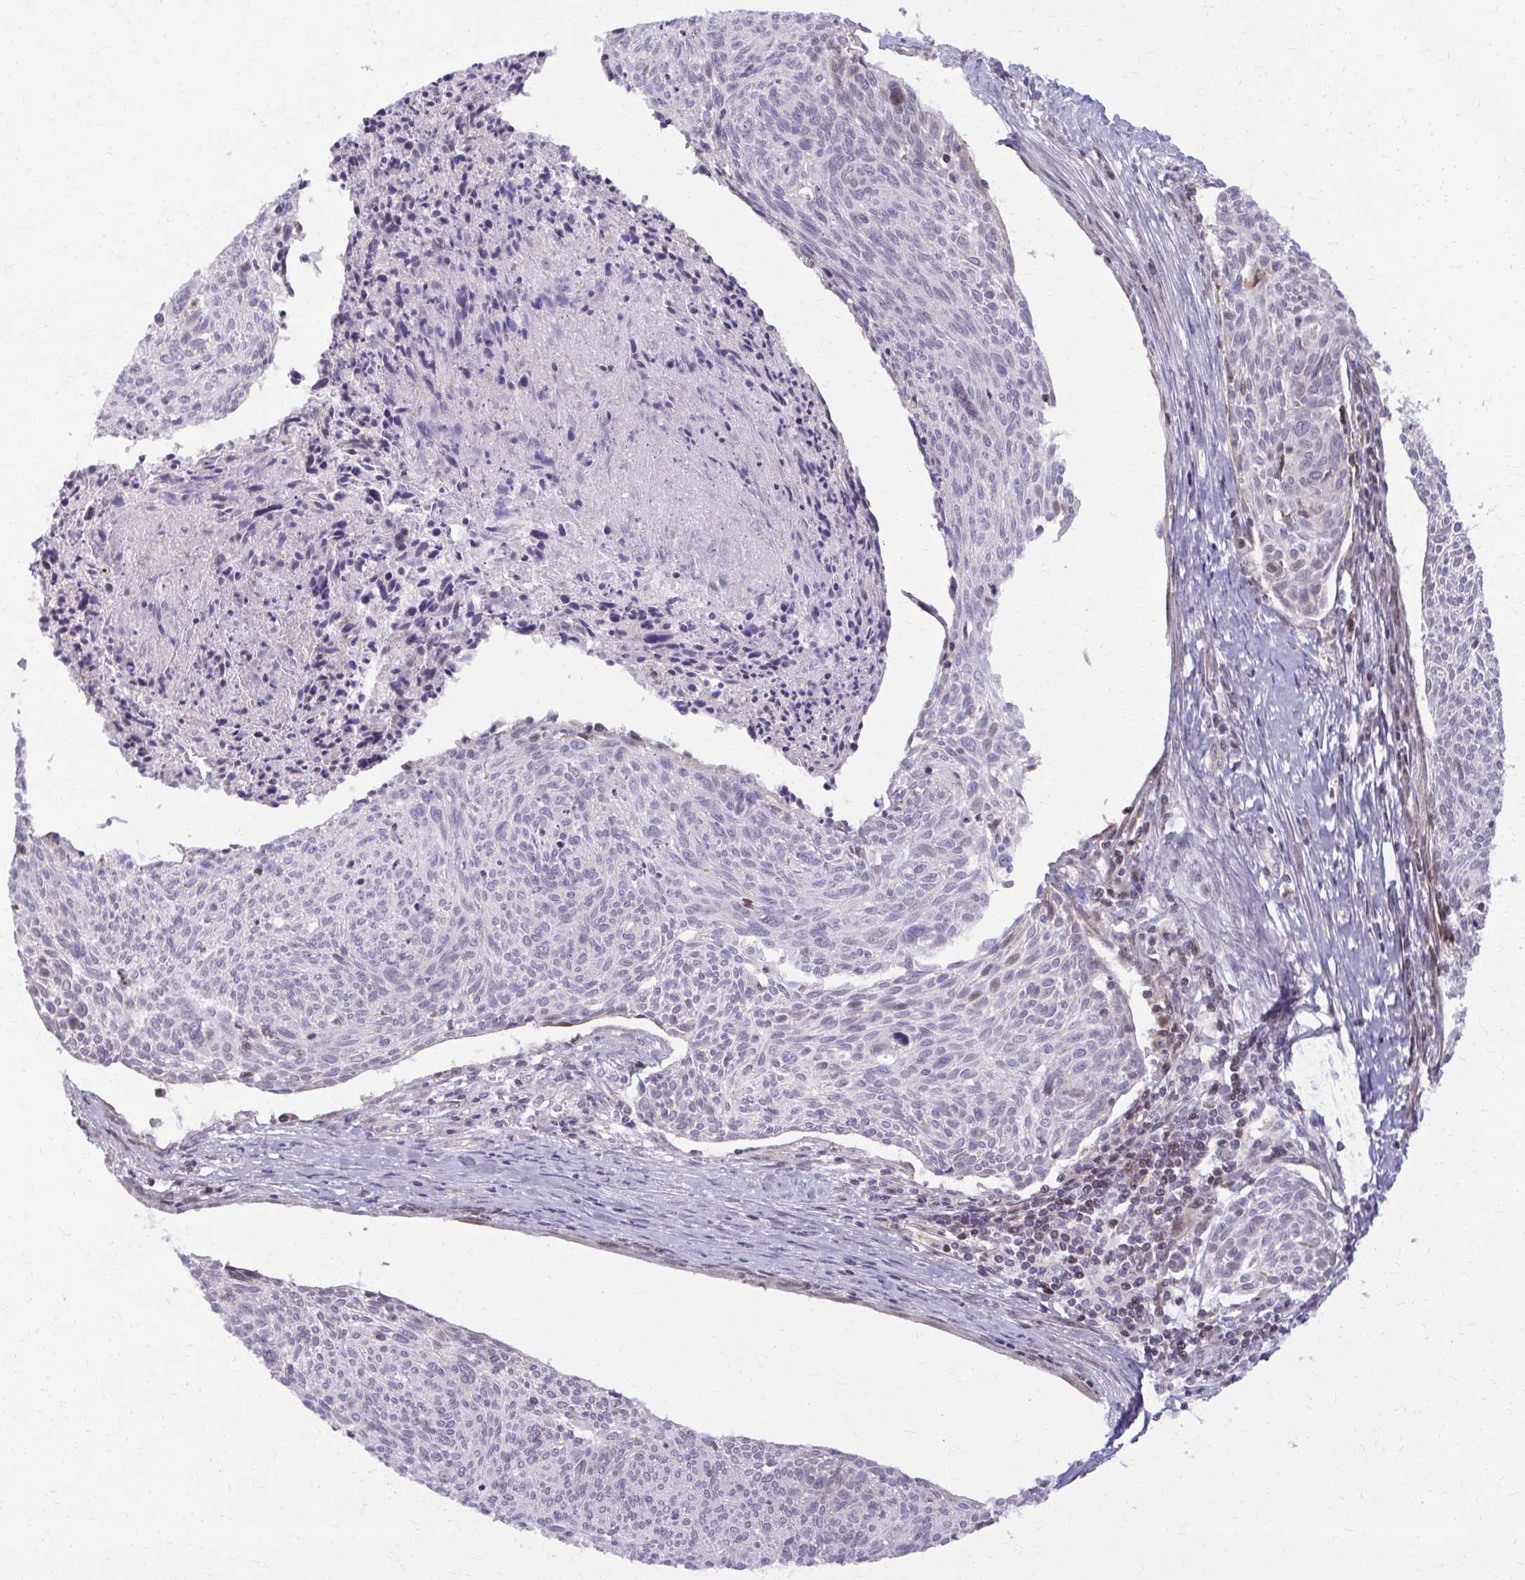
{"staining": {"intensity": "negative", "quantity": "none", "location": "none"}, "tissue": "cervical cancer", "cell_type": "Tumor cells", "image_type": "cancer", "snomed": [{"axis": "morphology", "description": "Squamous cell carcinoma, NOS"}, {"axis": "topography", "description": "Cervix"}], "caption": "Squamous cell carcinoma (cervical) was stained to show a protein in brown. There is no significant expression in tumor cells.", "gene": "MAF1", "patient": {"sex": "female", "age": 49}}